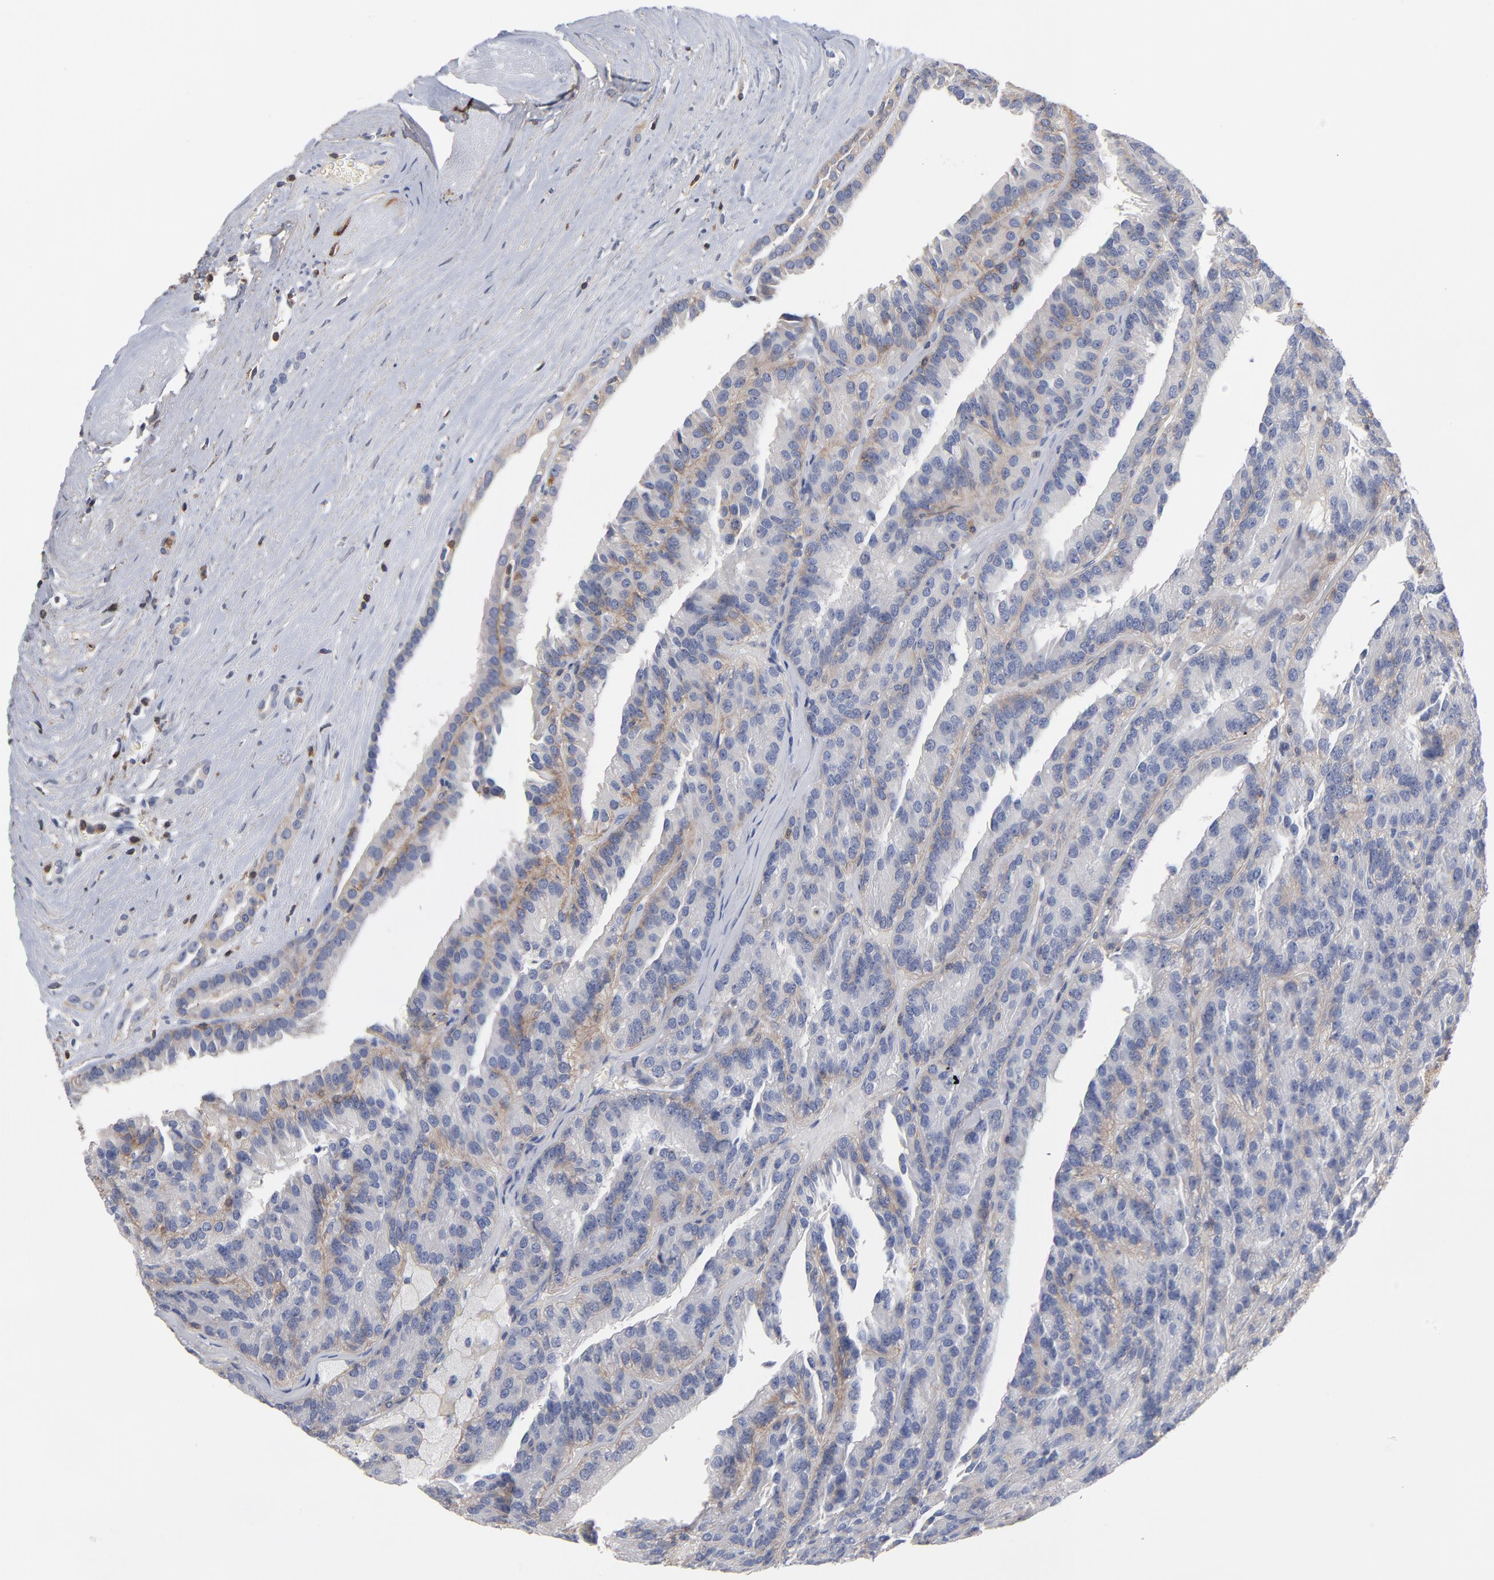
{"staining": {"intensity": "weak", "quantity": "25%-75%", "location": "cytoplasmic/membranous"}, "tissue": "renal cancer", "cell_type": "Tumor cells", "image_type": "cancer", "snomed": [{"axis": "morphology", "description": "Adenocarcinoma, NOS"}, {"axis": "topography", "description": "Kidney"}], "caption": "A low amount of weak cytoplasmic/membranous expression is appreciated in approximately 25%-75% of tumor cells in renal cancer (adenocarcinoma) tissue.", "gene": "PDLIM2", "patient": {"sex": "male", "age": 46}}